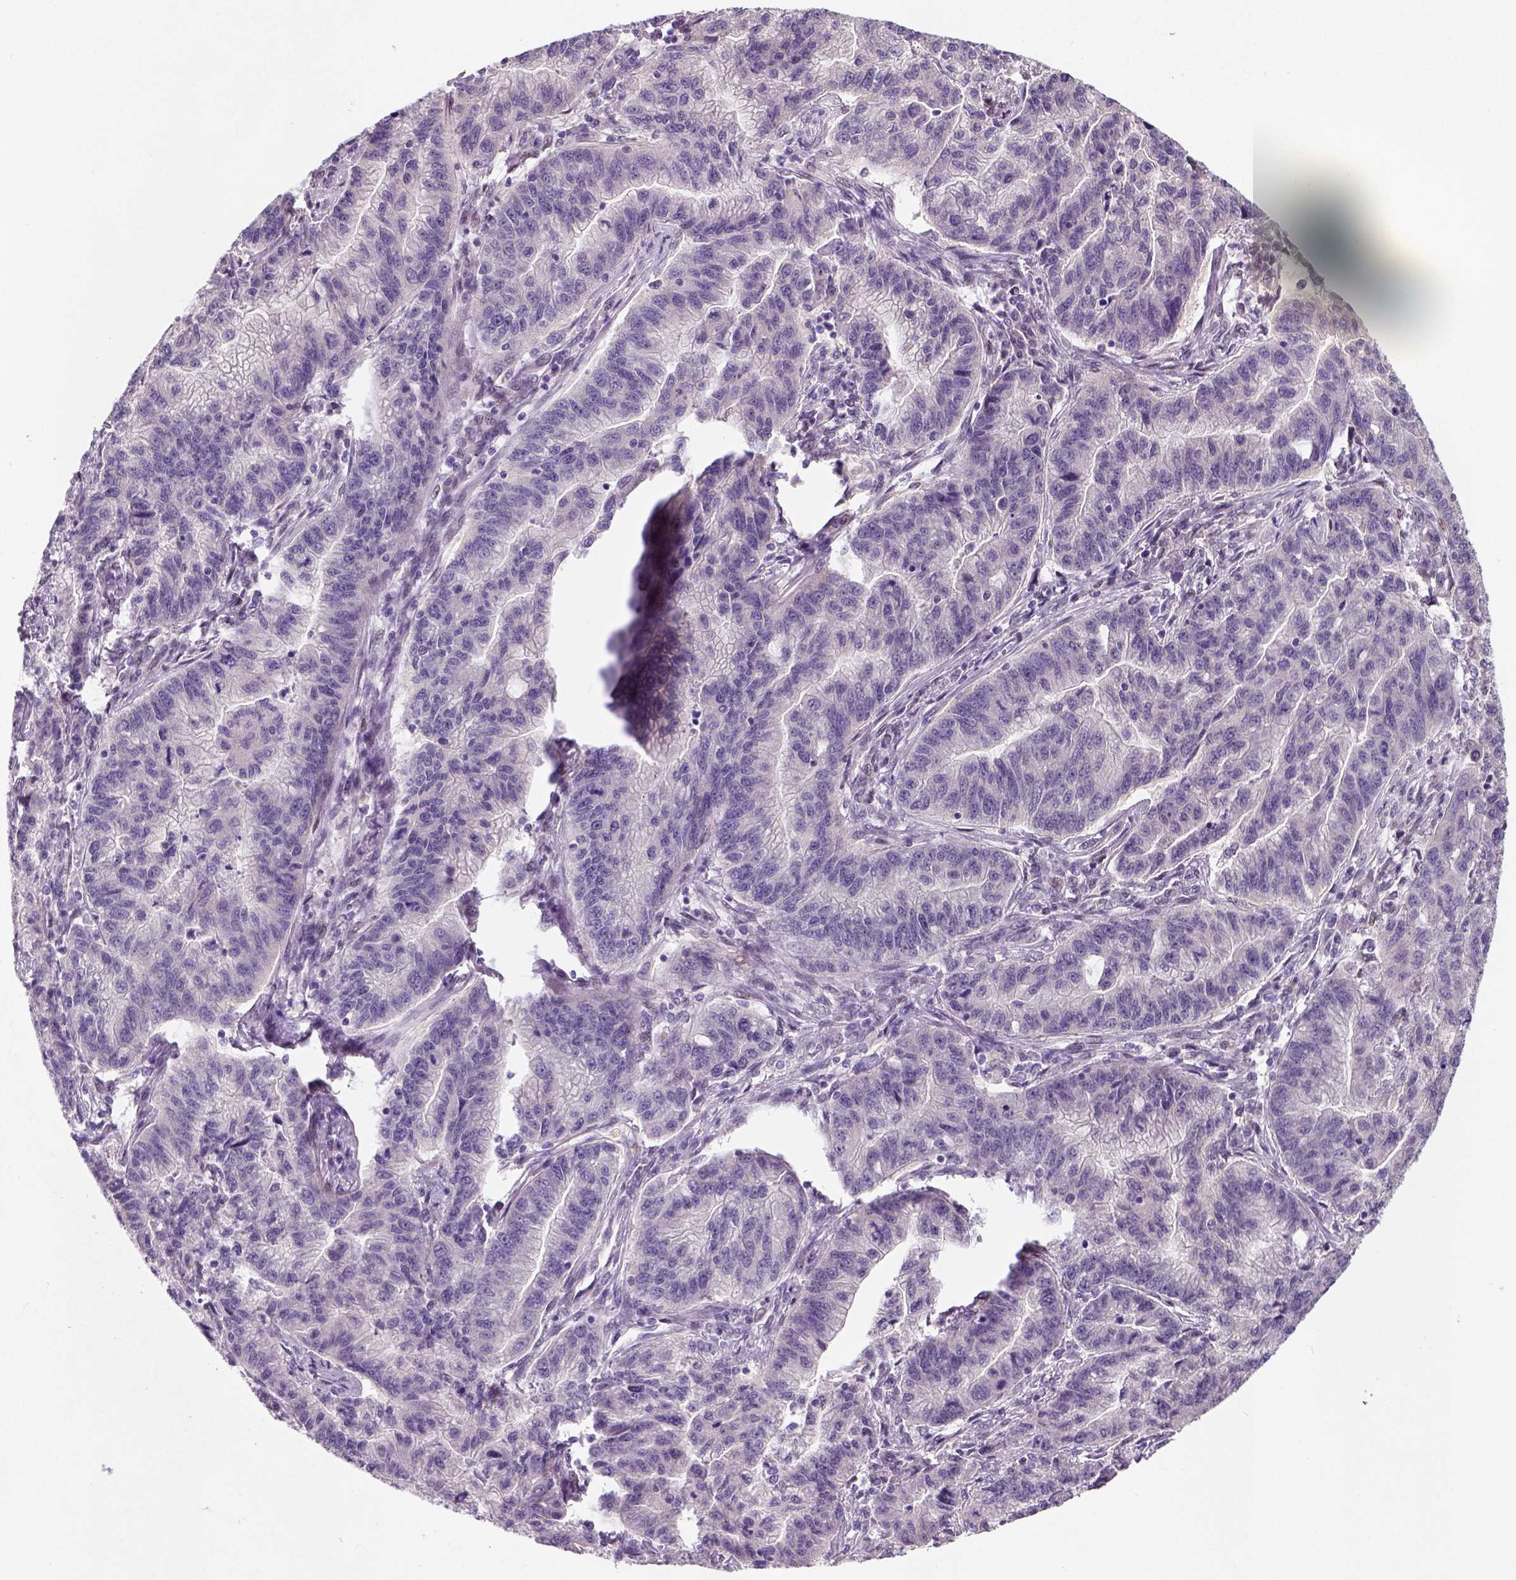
{"staining": {"intensity": "negative", "quantity": "none", "location": "none"}, "tissue": "stomach cancer", "cell_type": "Tumor cells", "image_type": "cancer", "snomed": [{"axis": "morphology", "description": "Adenocarcinoma, NOS"}, {"axis": "topography", "description": "Stomach"}], "caption": "This is a micrograph of immunohistochemistry staining of stomach cancer (adenocarcinoma), which shows no staining in tumor cells.", "gene": "C1orf112", "patient": {"sex": "male", "age": 83}}